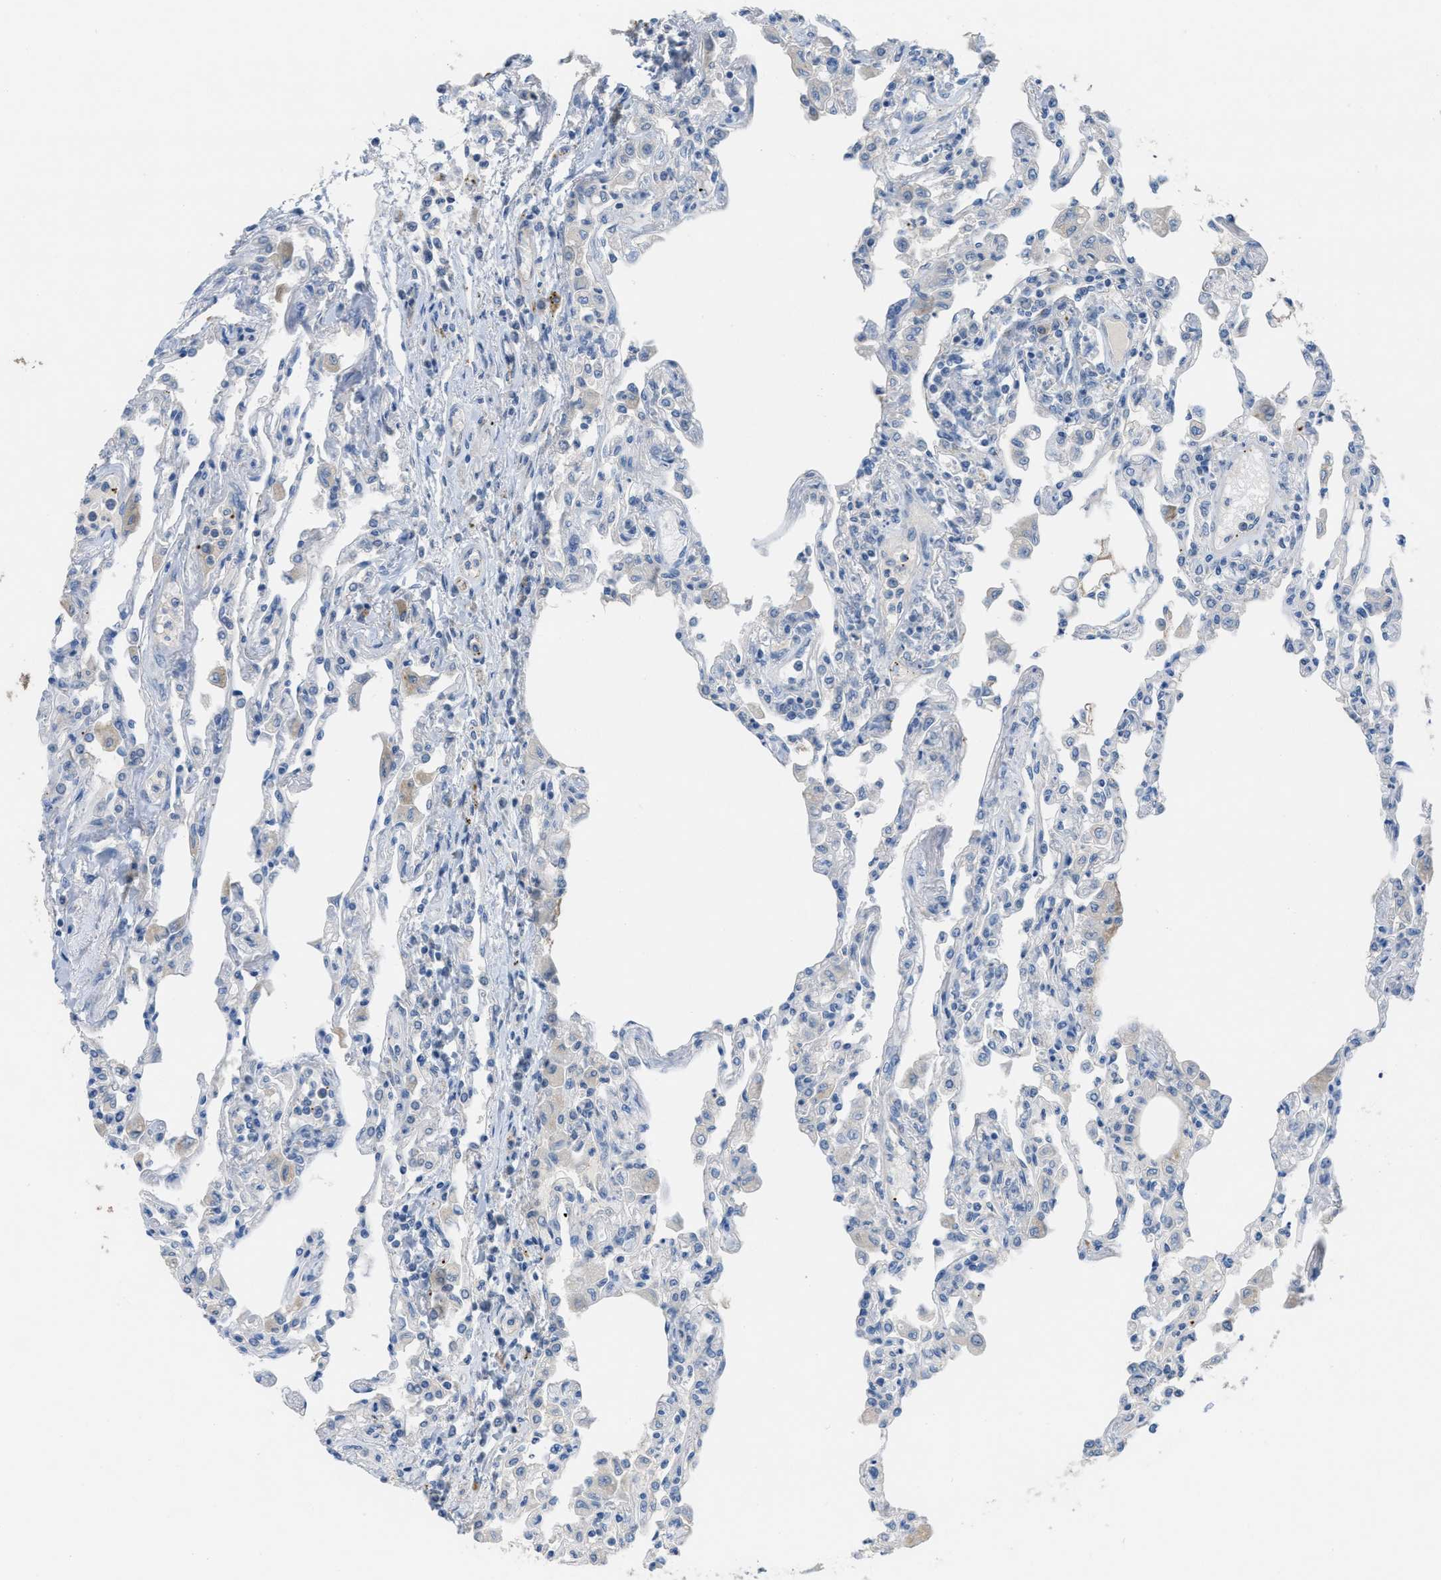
{"staining": {"intensity": "weak", "quantity": "<25%", "location": "cytoplasmic/membranous"}, "tissue": "lung", "cell_type": "Alveolar cells", "image_type": "normal", "snomed": [{"axis": "morphology", "description": "Normal tissue, NOS"}, {"axis": "topography", "description": "Bronchus"}, {"axis": "topography", "description": "Lung"}], "caption": "The histopathology image reveals no staining of alveolar cells in normal lung. (Stains: DAB (3,3'-diaminobenzidine) immunohistochemistry (IHC) with hematoxylin counter stain, Microscopy: brightfield microscopy at high magnification).", "gene": "UBA5", "patient": {"sex": "female", "age": 49}}